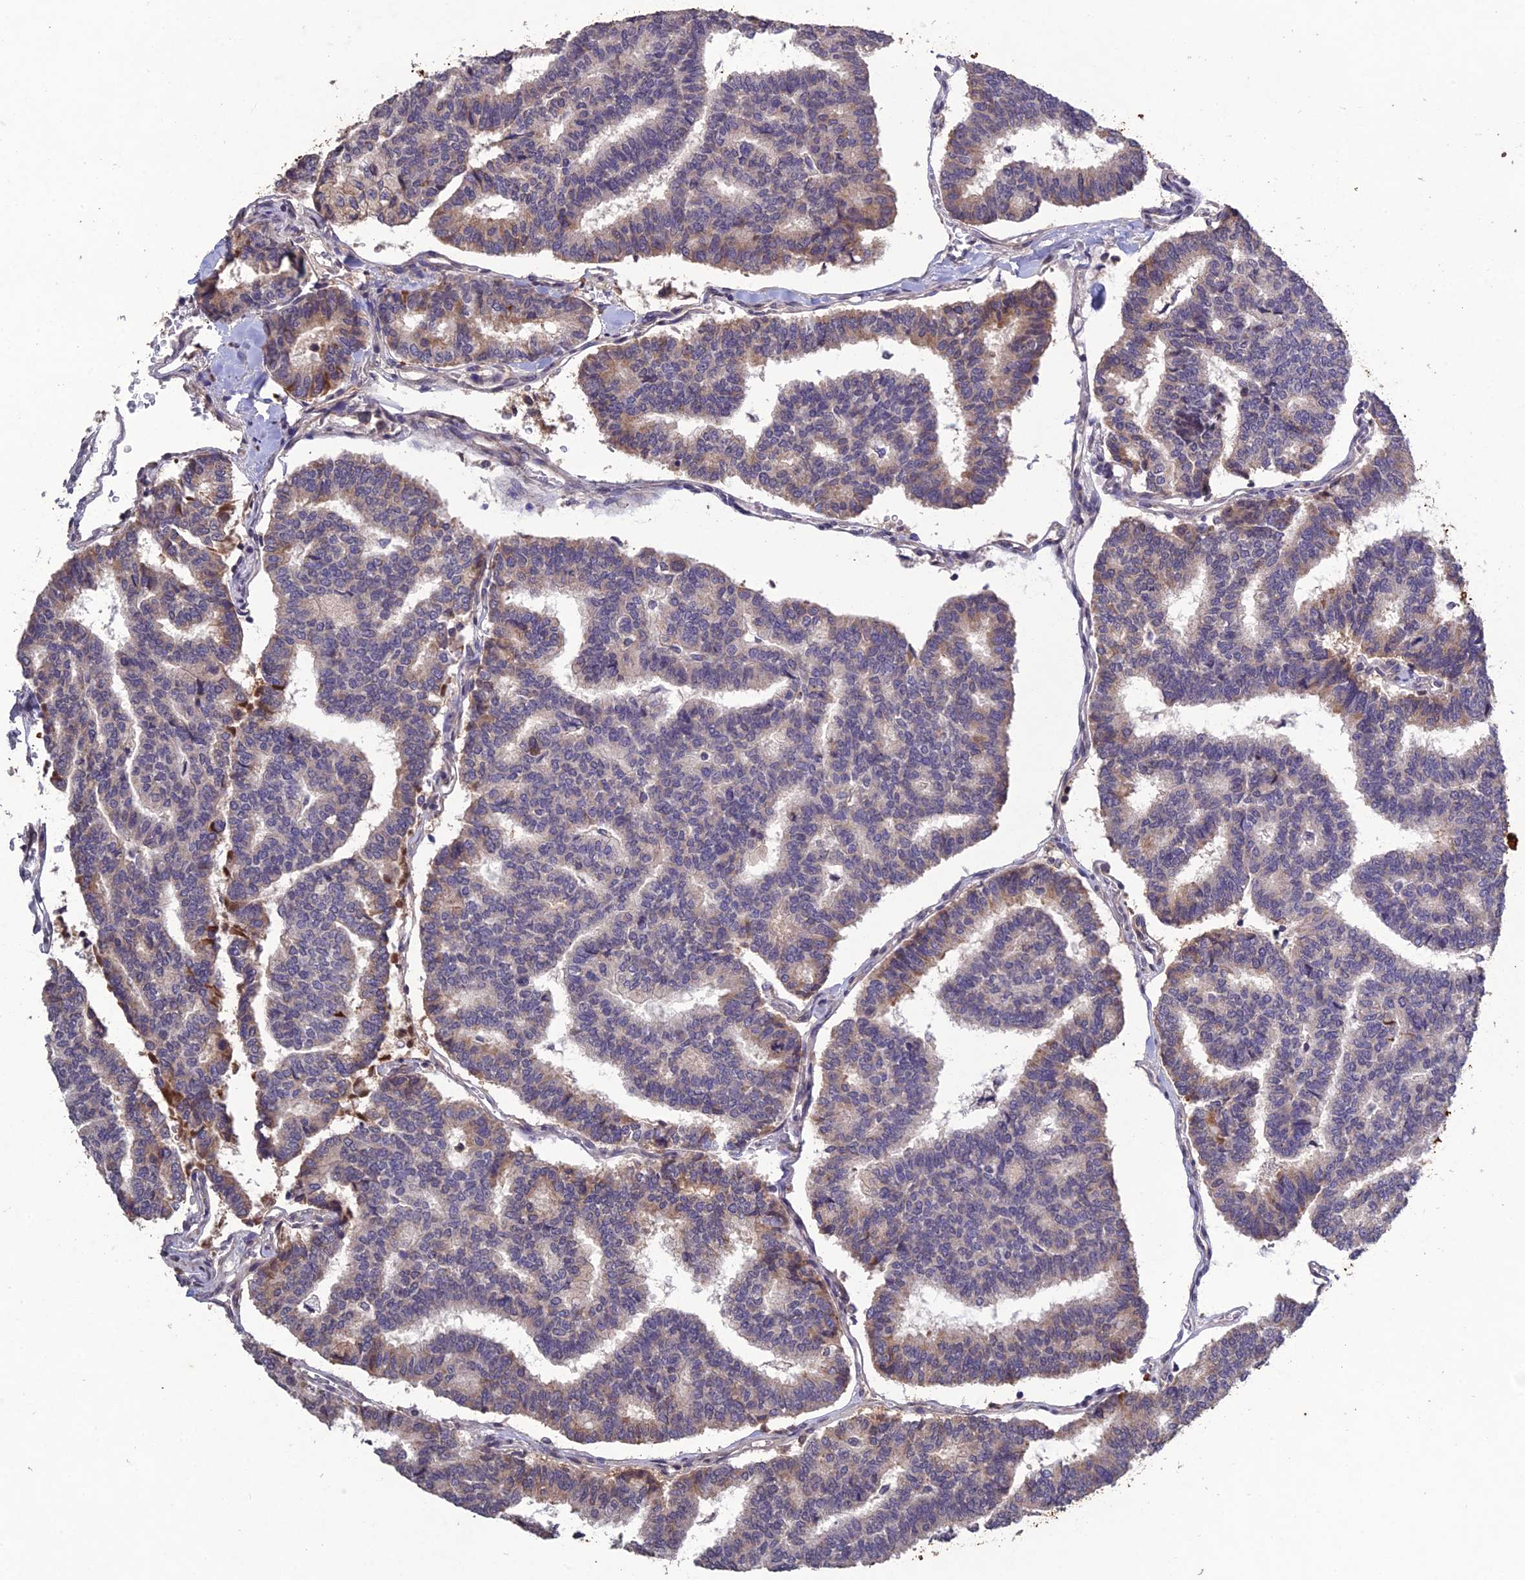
{"staining": {"intensity": "moderate", "quantity": "<25%", "location": "cytoplasmic/membranous"}, "tissue": "thyroid cancer", "cell_type": "Tumor cells", "image_type": "cancer", "snomed": [{"axis": "morphology", "description": "Papillary adenocarcinoma, NOS"}, {"axis": "topography", "description": "Thyroid gland"}], "caption": "IHC photomicrograph of thyroid papillary adenocarcinoma stained for a protein (brown), which shows low levels of moderate cytoplasmic/membranous positivity in about <25% of tumor cells.", "gene": "SLC39A13", "patient": {"sex": "female", "age": 35}}